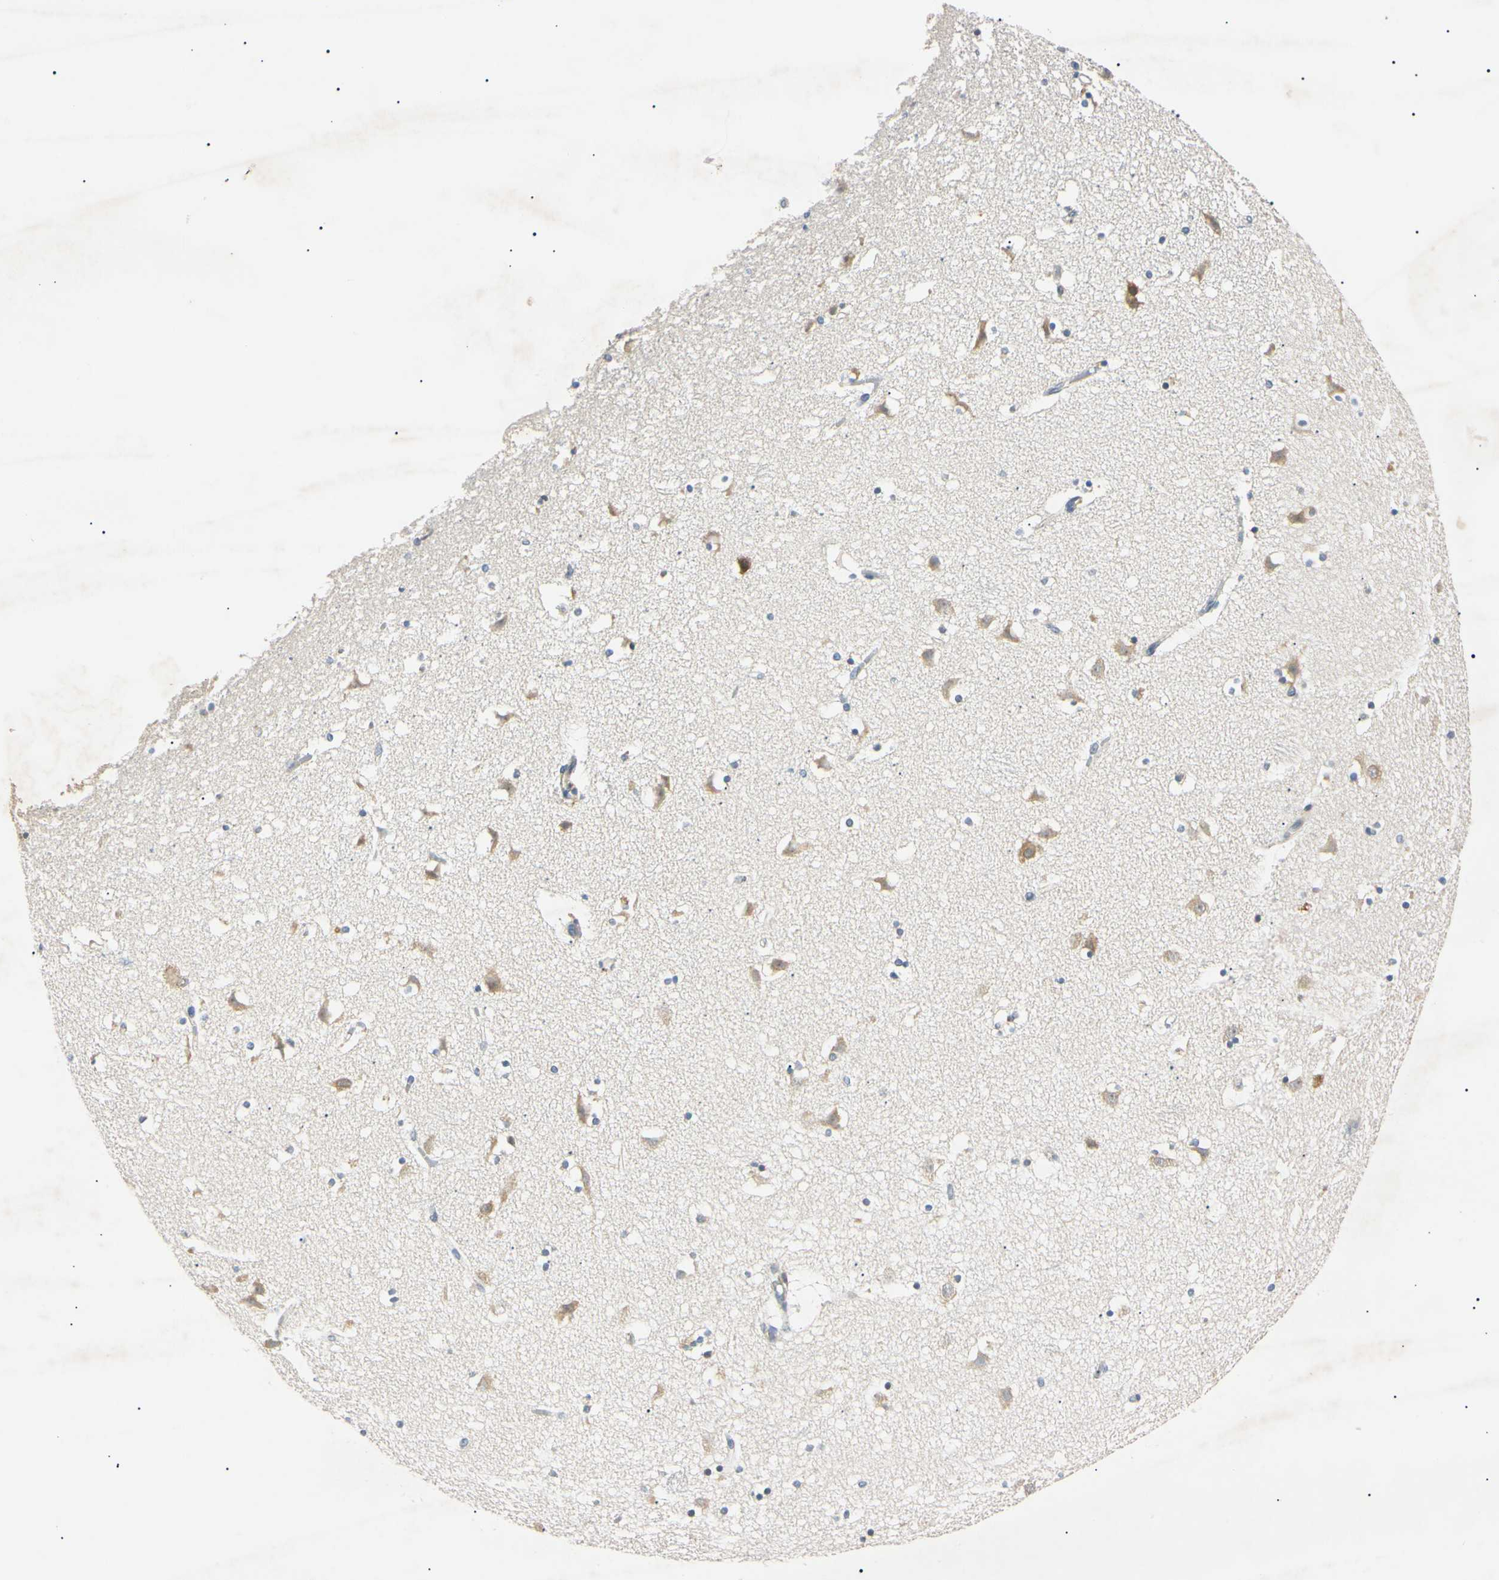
{"staining": {"intensity": "moderate", "quantity": "25%-75%", "location": "cytoplasmic/membranous"}, "tissue": "caudate", "cell_type": "Glial cells", "image_type": "normal", "snomed": [{"axis": "morphology", "description": "Normal tissue, NOS"}, {"axis": "topography", "description": "Lateral ventricle wall"}], "caption": "Caudate stained with a brown dye reveals moderate cytoplasmic/membranous positive staining in approximately 25%-75% of glial cells.", "gene": "DNAJB12", "patient": {"sex": "male", "age": 45}}